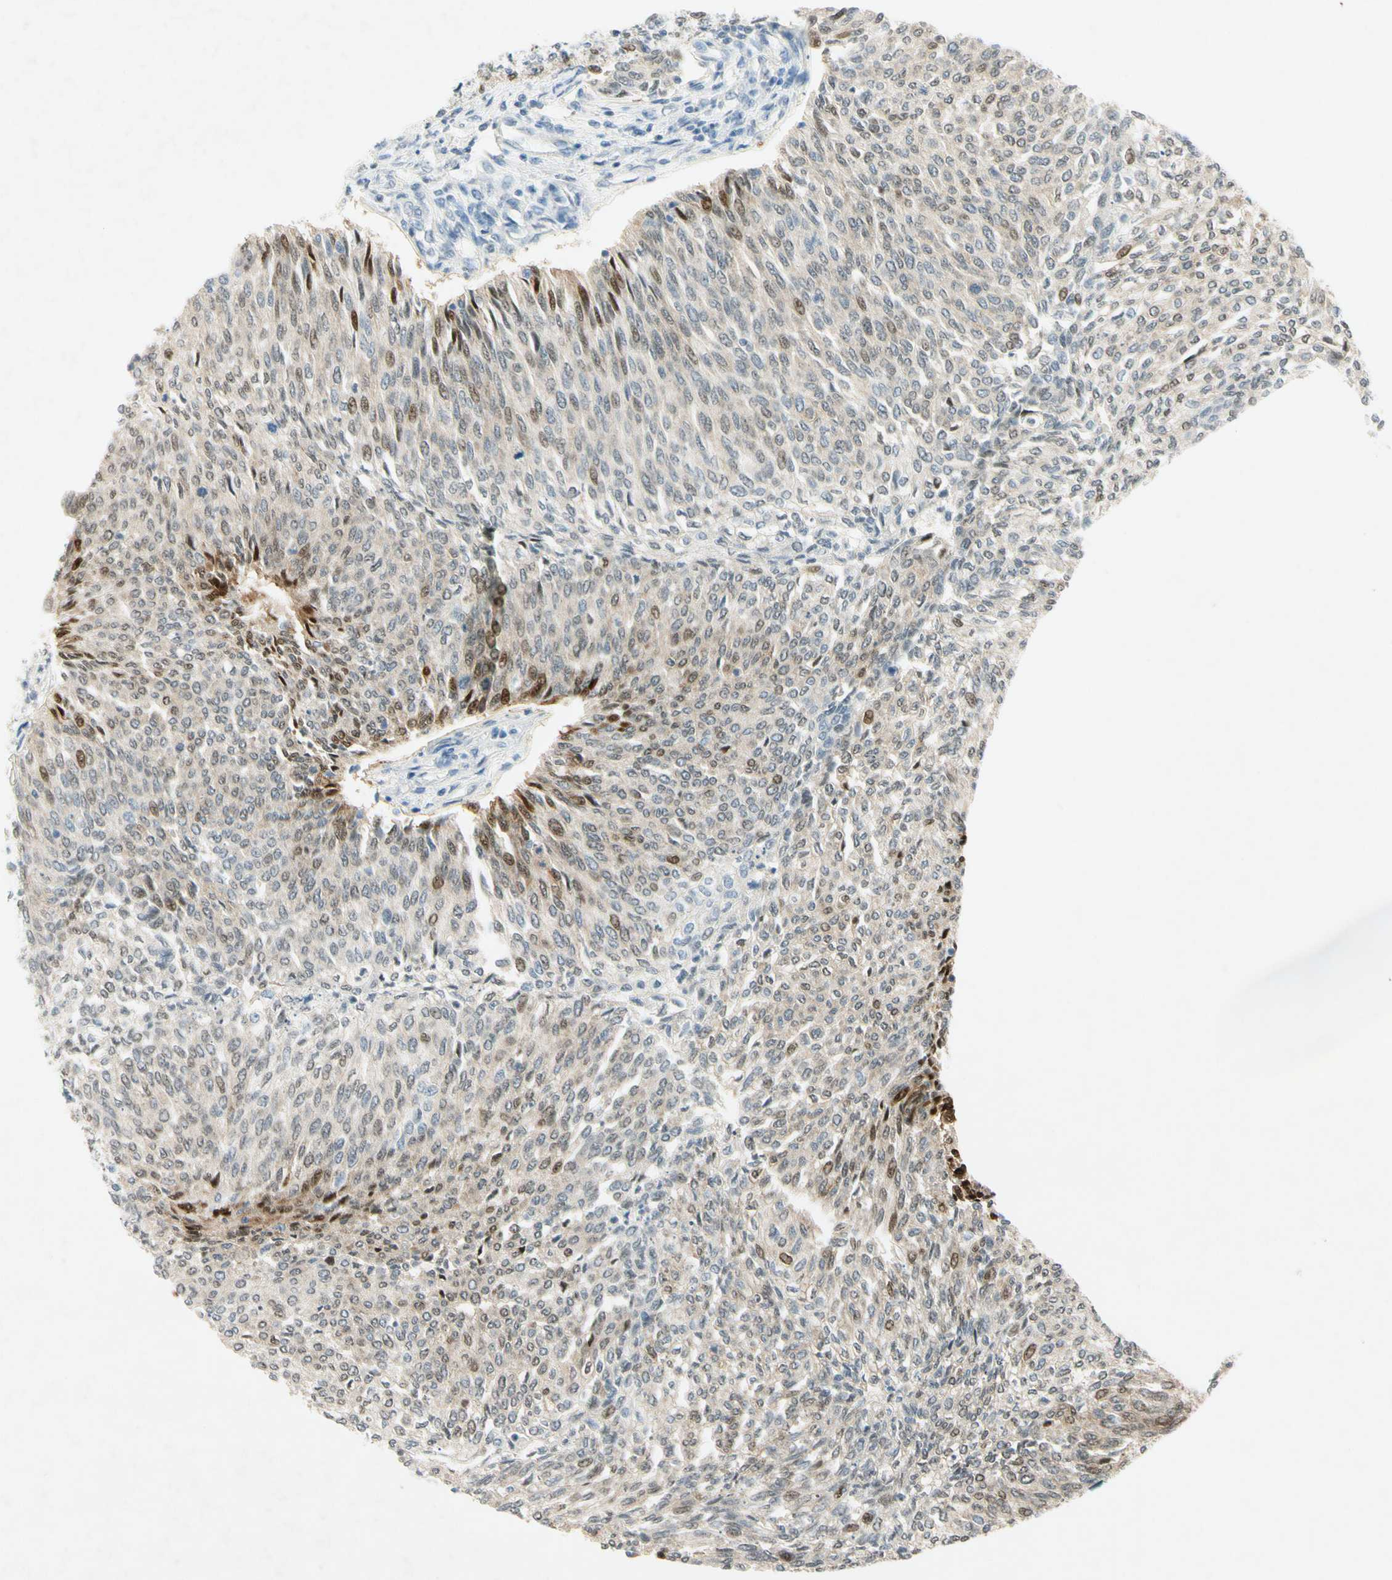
{"staining": {"intensity": "moderate", "quantity": "<25%", "location": "nuclear"}, "tissue": "urothelial cancer", "cell_type": "Tumor cells", "image_type": "cancer", "snomed": [{"axis": "morphology", "description": "Urothelial carcinoma, Low grade"}, {"axis": "topography", "description": "Urinary bladder"}], "caption": "About <25% of tumor cells in human urothelial cancer demonstrate moderate nuclear protein expression as visualized by brown immunohistochemical staining.", "gene": "HSPA1B", "patient": {"sex": "female", "age": 79}}